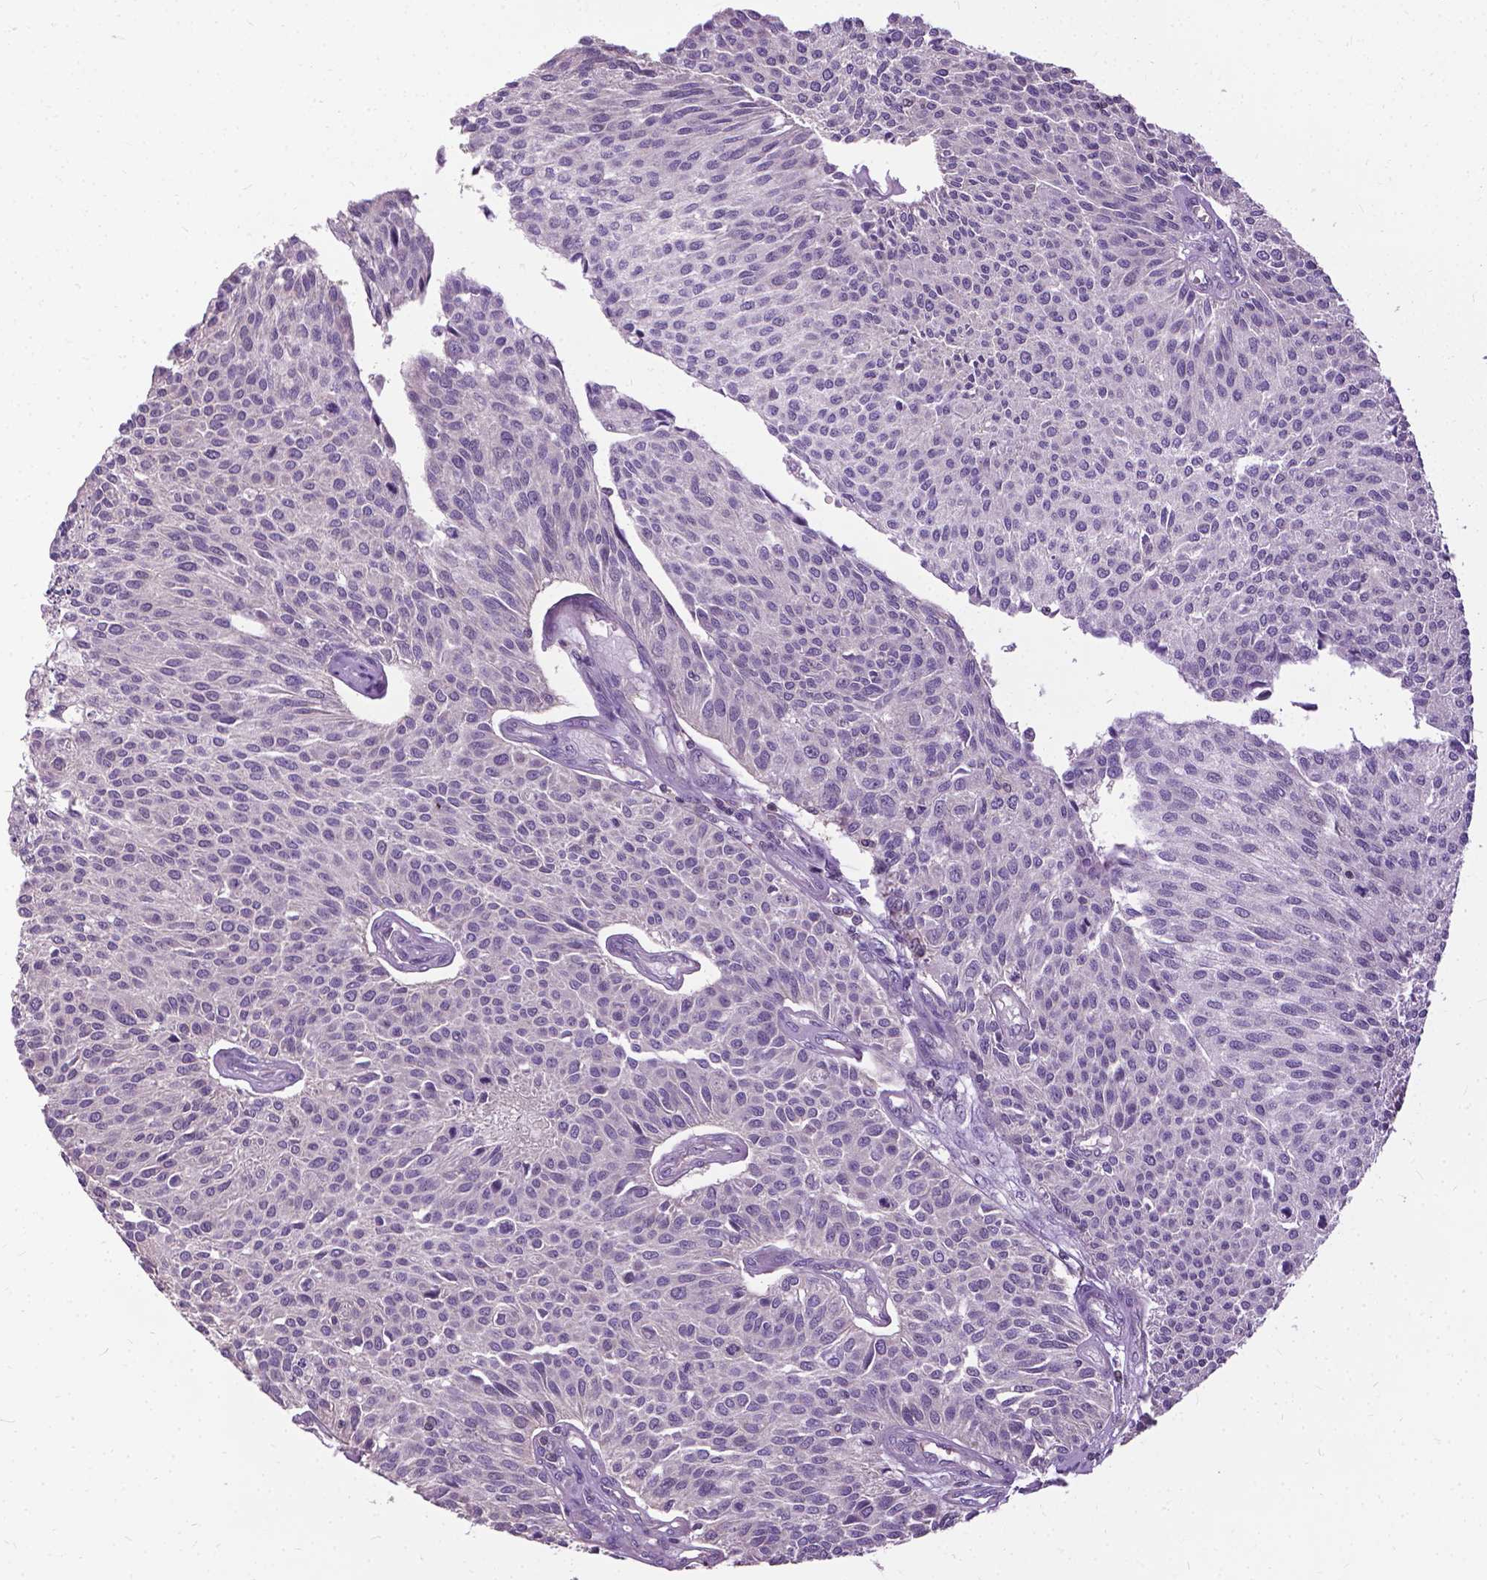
{"staining": {"intensity": "negative", "quantity": "none", "location": "none"}, "tissue": "urothelial cancer", "cell_type": "Tumor cells", "image_type": "cancer", "snomed": [{"axis": "morphology", "description": "Urothelial carcinoma, NOS"}, {"axis": "topography", "description": "Urinary bladder"}], "caption": "Tumor cells show no significant positivity in urothelial cancer.", "gene": "JAK3", "patient": {"sex": "male", "age": 55}}